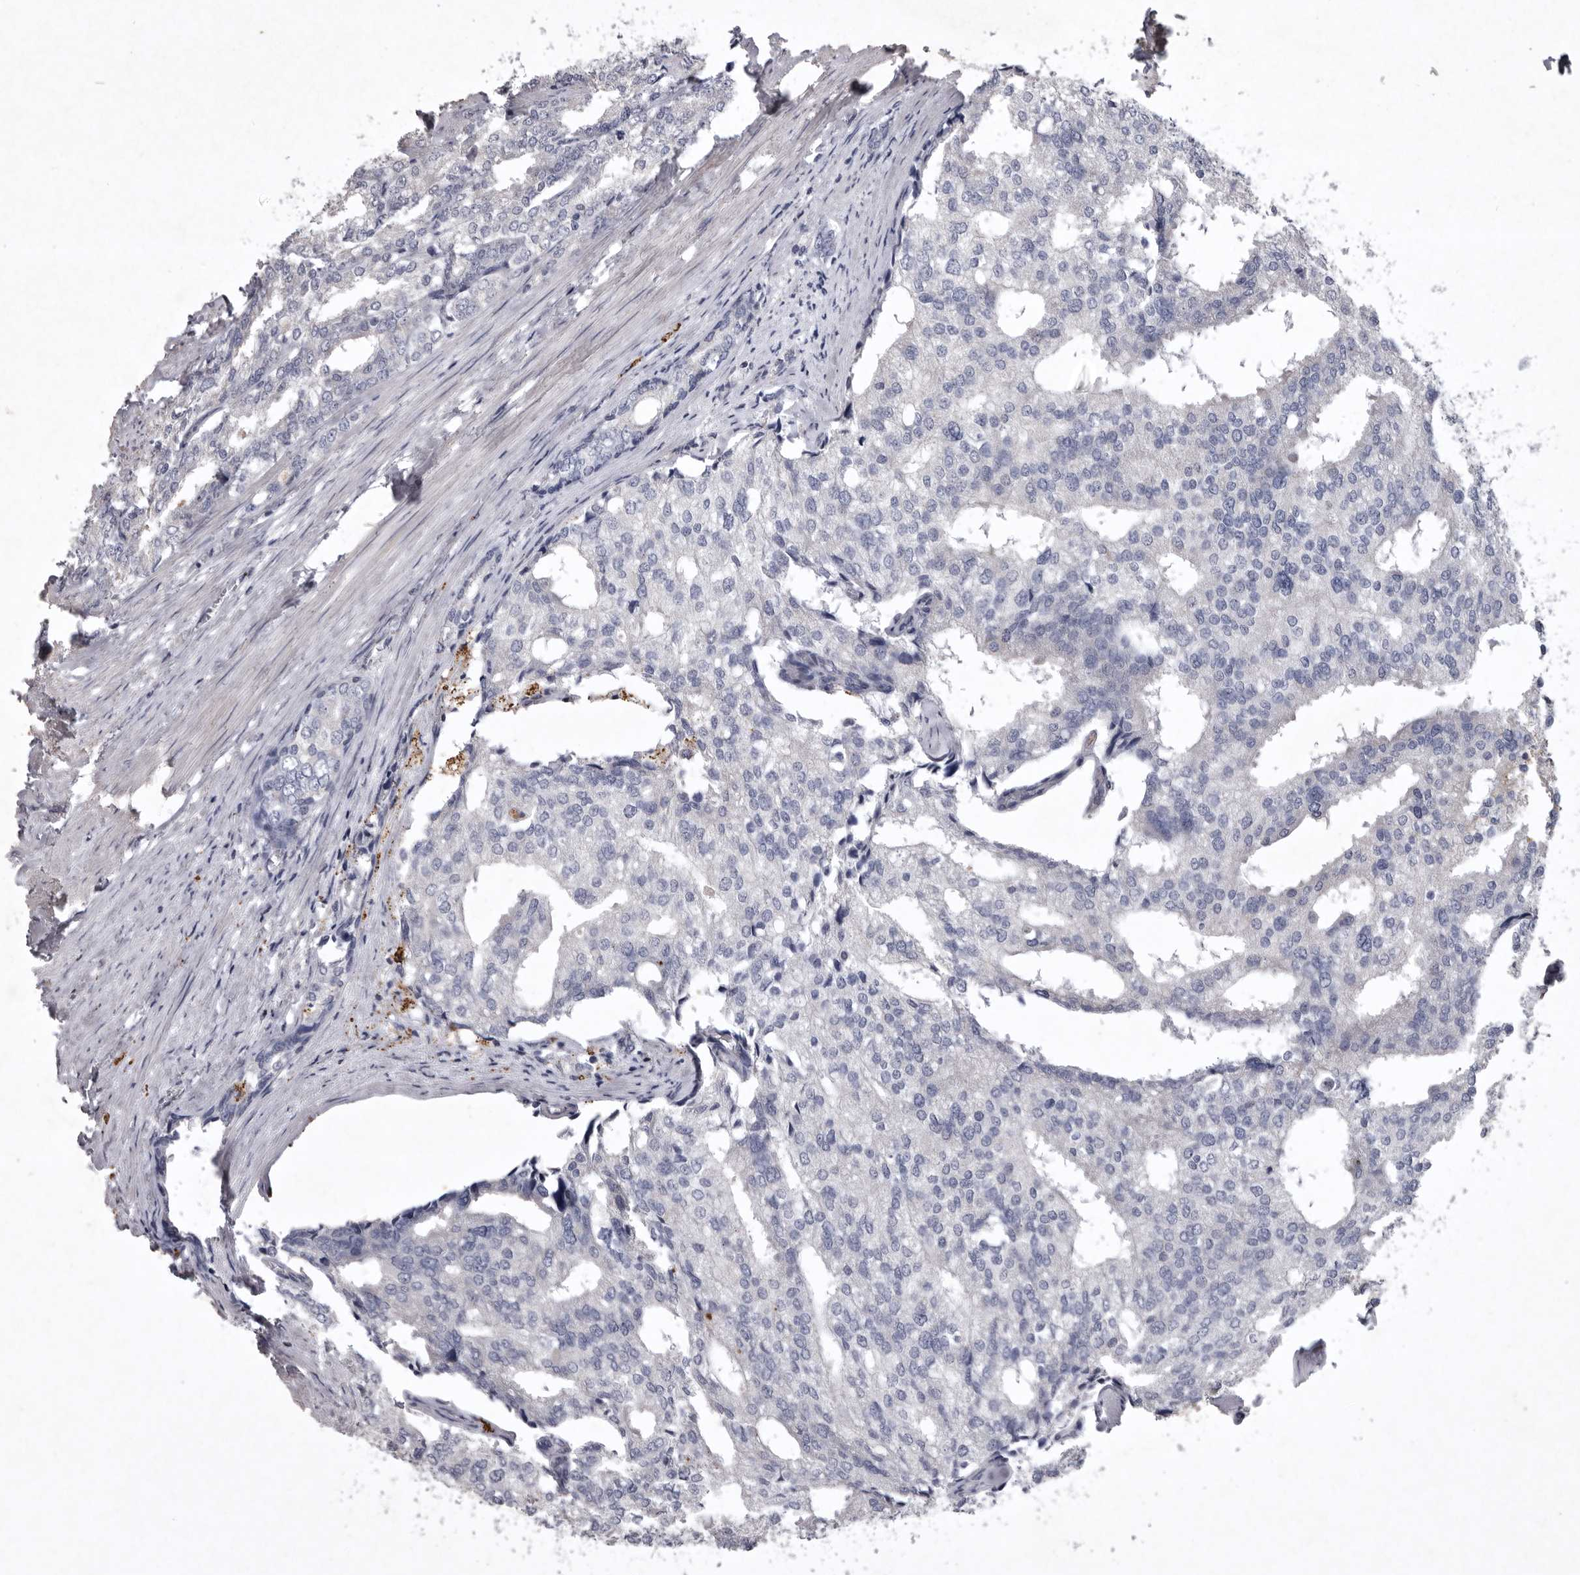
{"staining": {"intensity": "negative", "quantity": "none", "location": "none"}, "tissue": "prostate cancer", "cell_type": "Tumor cells", "image_type": "cancer", "snomed": [{"axis": "morphology", "description": "Adenocarcinoma, High grade"}, {"axis": "topography", "description": "Prostate"}], "caption": "A high-resolution histopathology image shows immunohistochemistry staining of prostate high-grade adenocarcinoma, which demonstrates no significant expression in tumor cells.", "gene": "NKAIN4", "patient": {"sex": "male", "age": 50}}